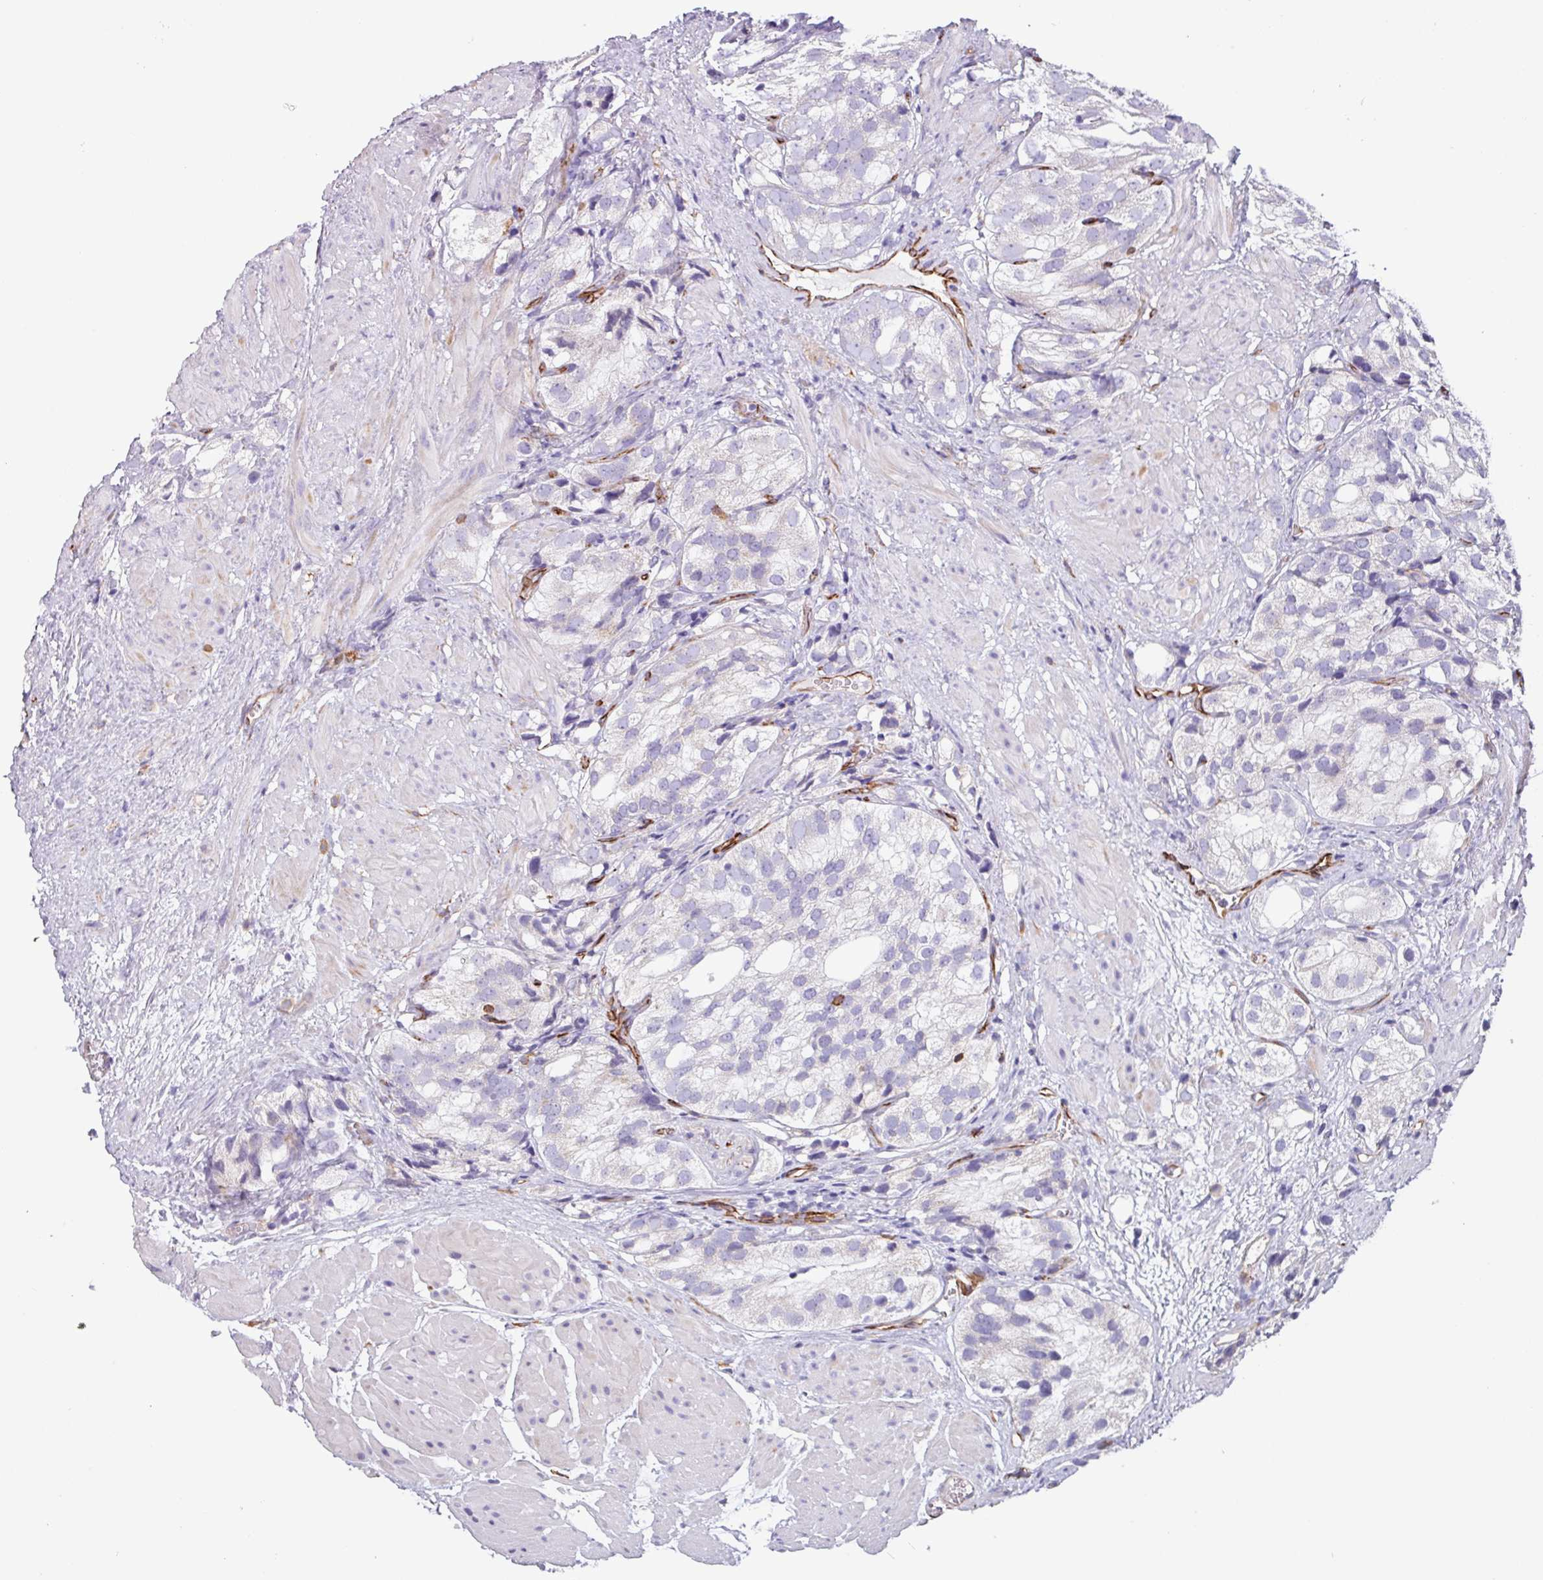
{"staining": {"intensity": "negative", "quantity": "none", "location": "none"}, "tissue": "prostate cancer", "cell_type": "Tumor cells", "image_type": "cancer", "snomed": [{"axis": "morphology", "description": "Adenocarcinoma, High grade"}, {"axis": "topography", "description": "Prostate"}], "caption": "This is an IHC micrograph of human high-grade adenocarcinoma (prostate). There is no staining in tumor cells.", "gene": "BTD", "patient": {"sex": "male", "age": 82}}